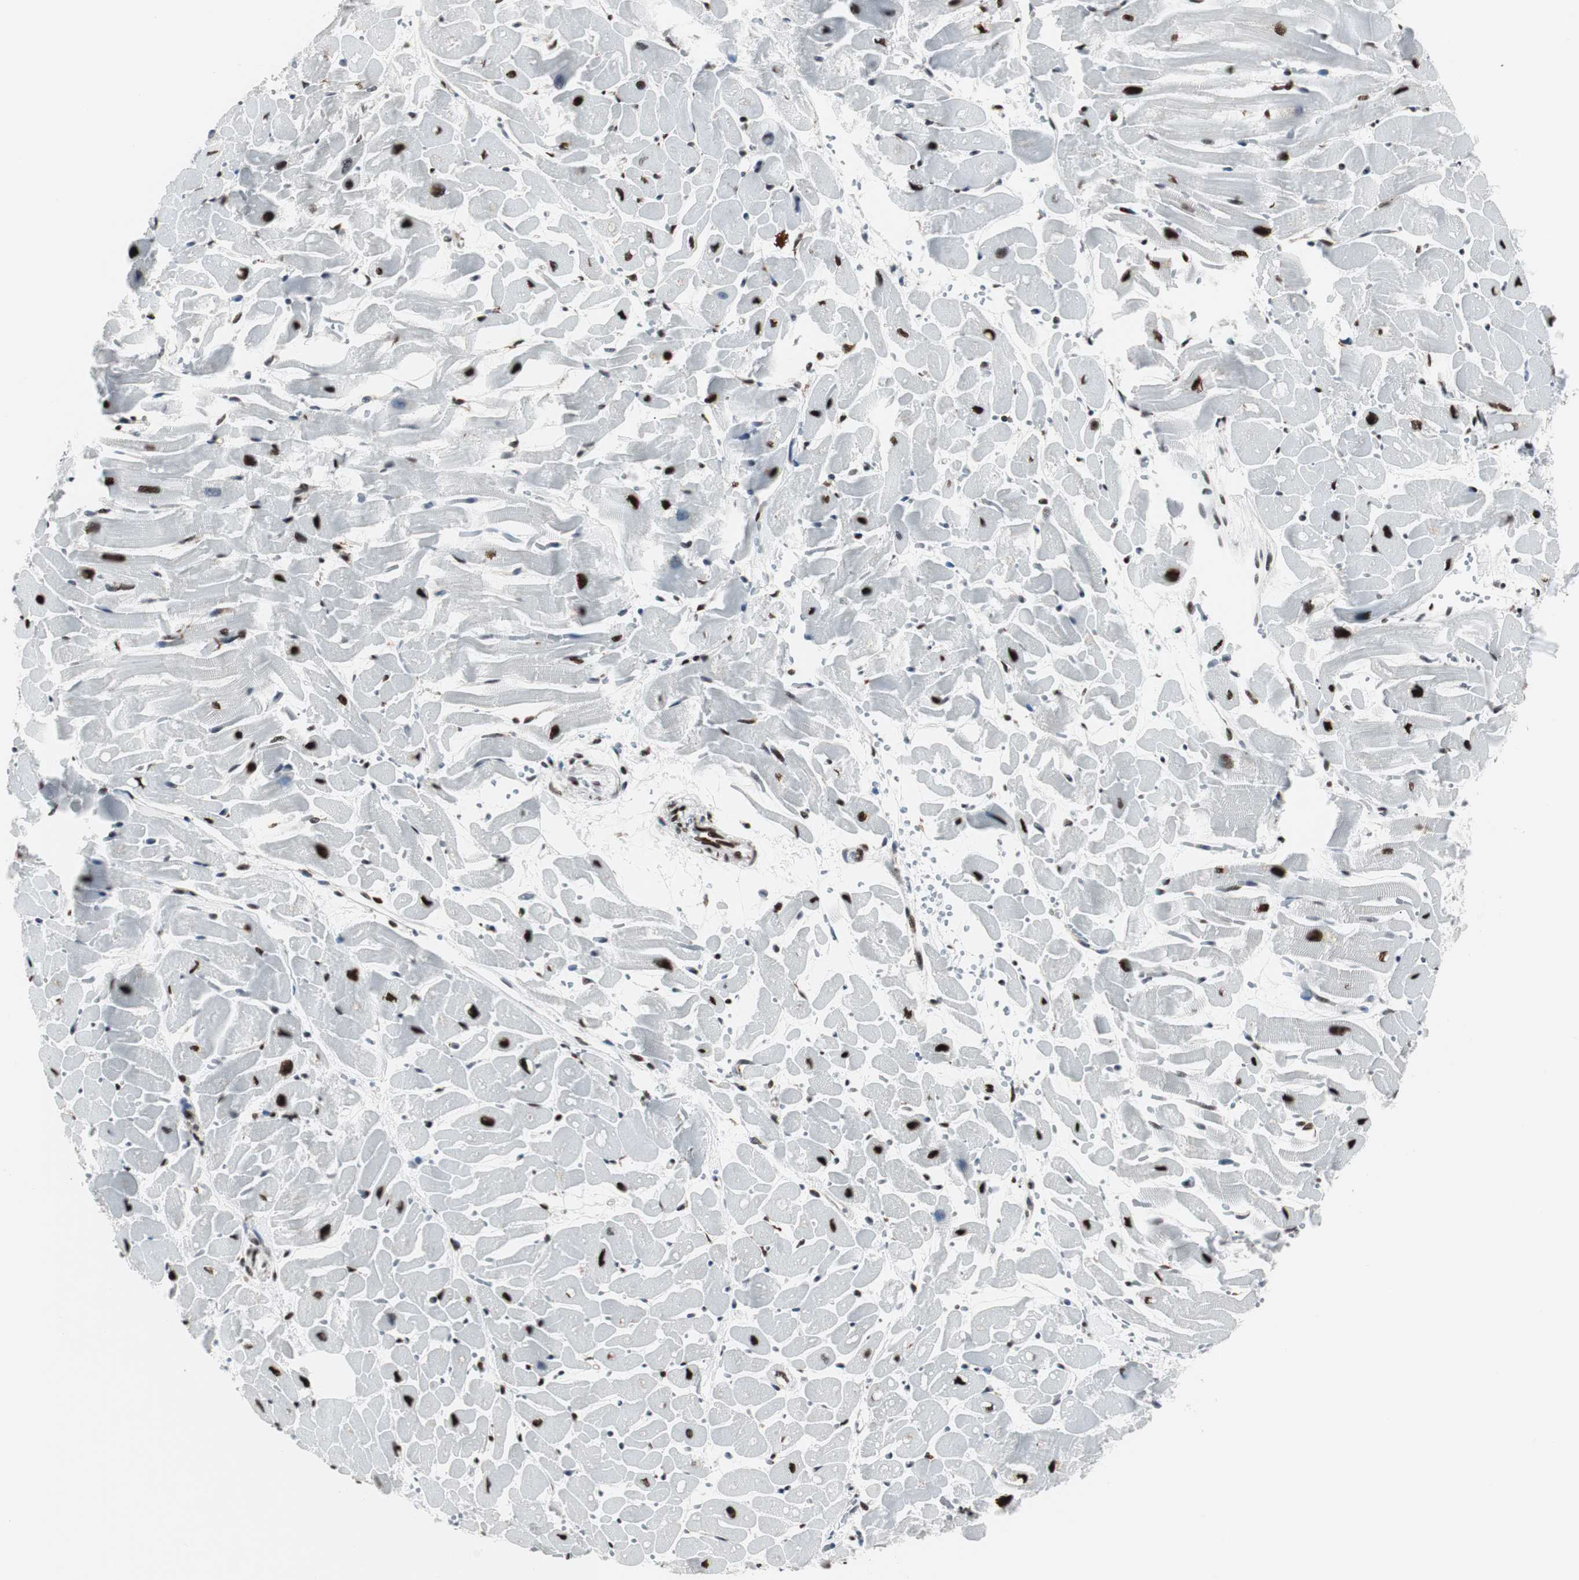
{"staining": {"intensity": "strong", "quantity": ">75%", "location": "nuclear"}, "tissue": "heart muscle", "cell_type": "Cardiomyocytes", "image_type": "normal", "snomed": [{"axis": "morphology", "description": "Normal tissue, NOS"}, {"axis": "topography", "description": "Heart"}], "caption": "Brown immunohistochemical staining in normal heart muscle demonstrates strong nuclear positivity in about >75% of cardiomyocytes.", "gene": "NCL", "patient": {"sex": "female", "age": 19}}